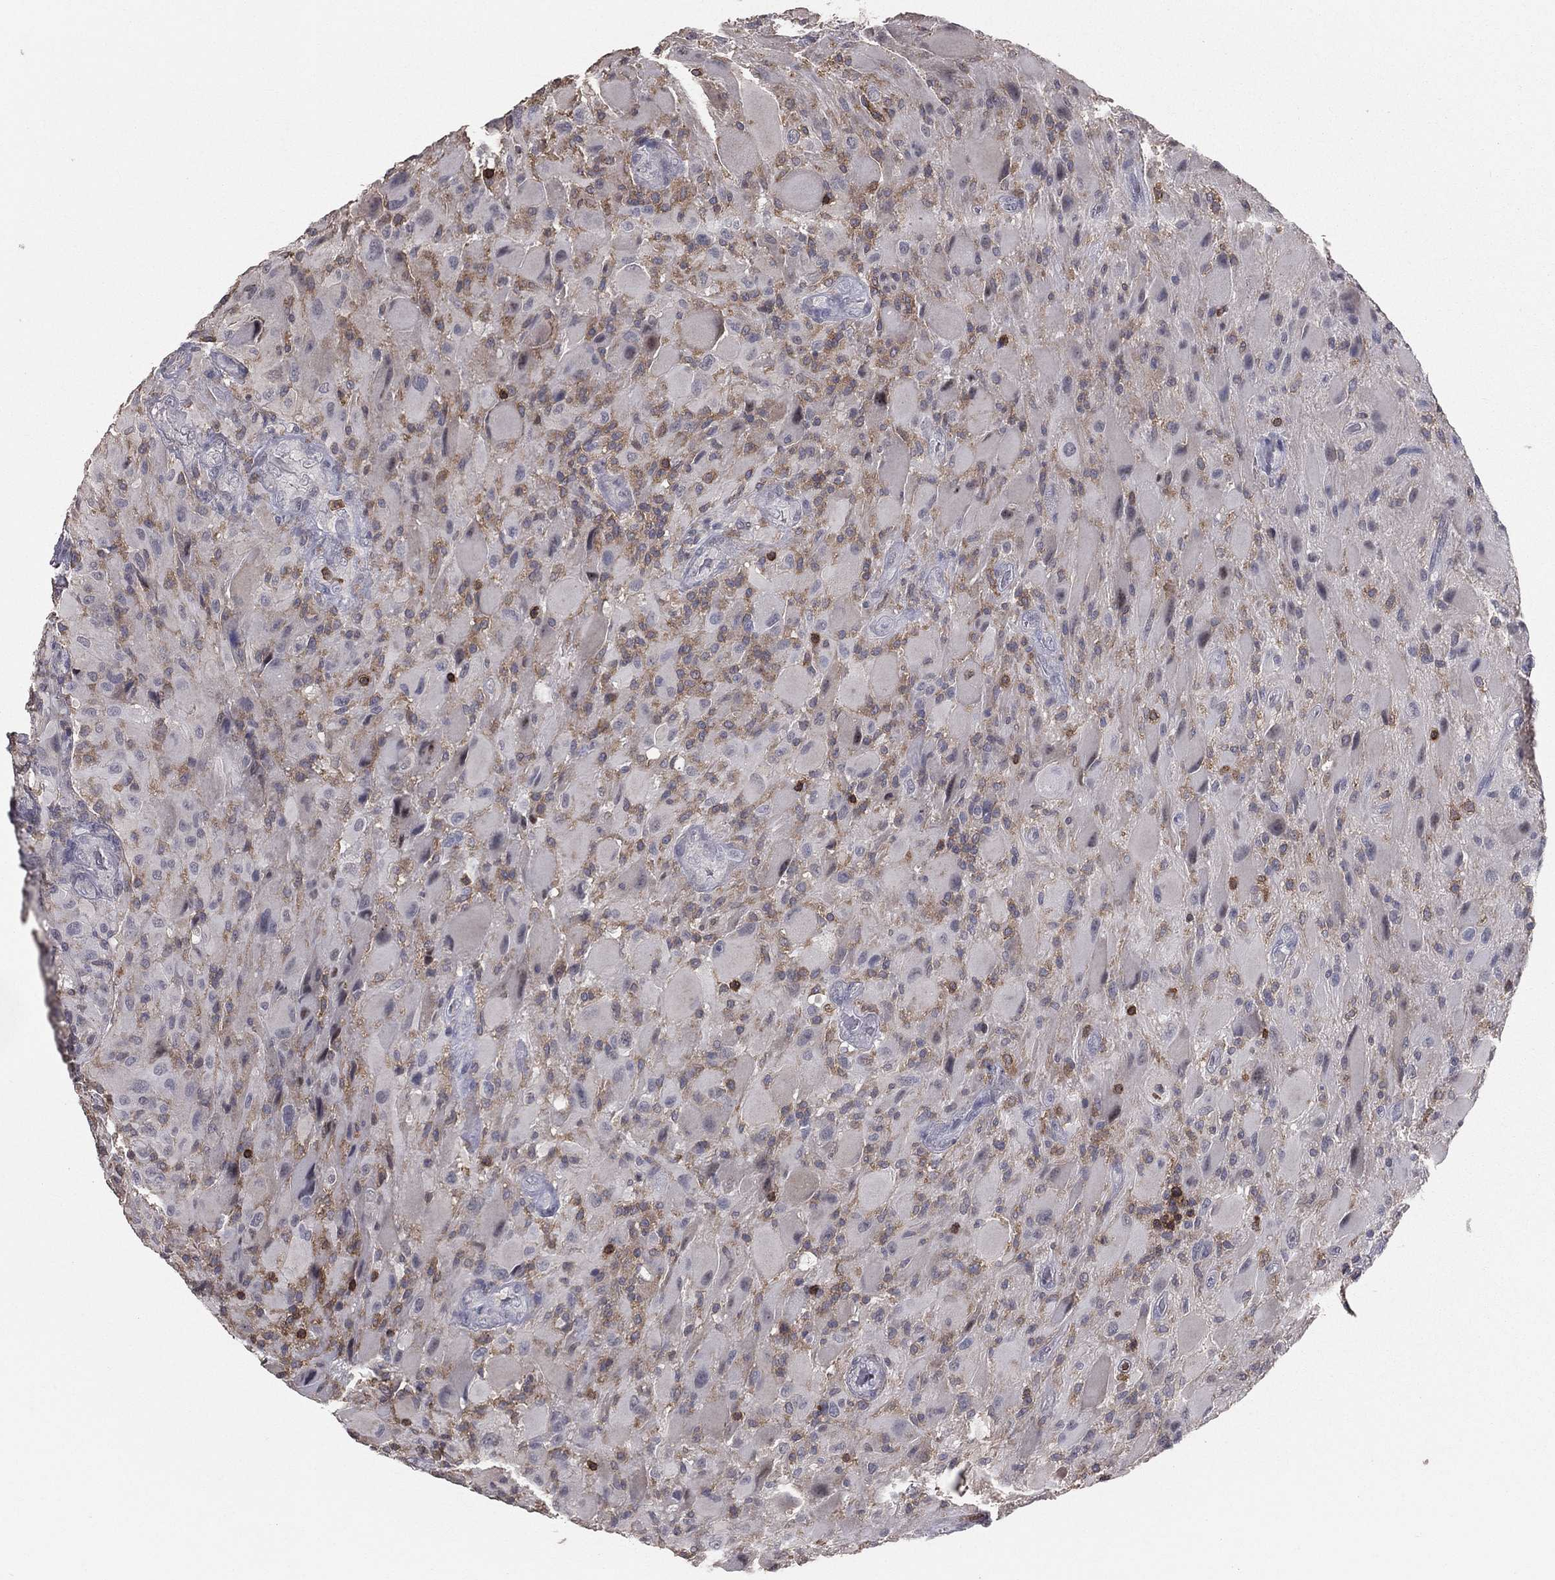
{"staining": {"intensity": "moderate", "quantity": "<25%", "location": "cytoplasmic/membranous"}, "tissue": "glioma", "cell_type": "Tumor cells", "image_type": "cancer", "snomed": [{"axis": "morphology", "description": "Glioma, malignant, High grade"}, {"axis": "topography", "description": "Cerebral cortex"}], "caption": "This is an image of immunohistochemistry staining of glioma, which shows moderate positivity in the cytoplasmic/membranous of tumor cells.", "gene": "PSTPIP1", "patient": {"sex": "male", "age": 35}}